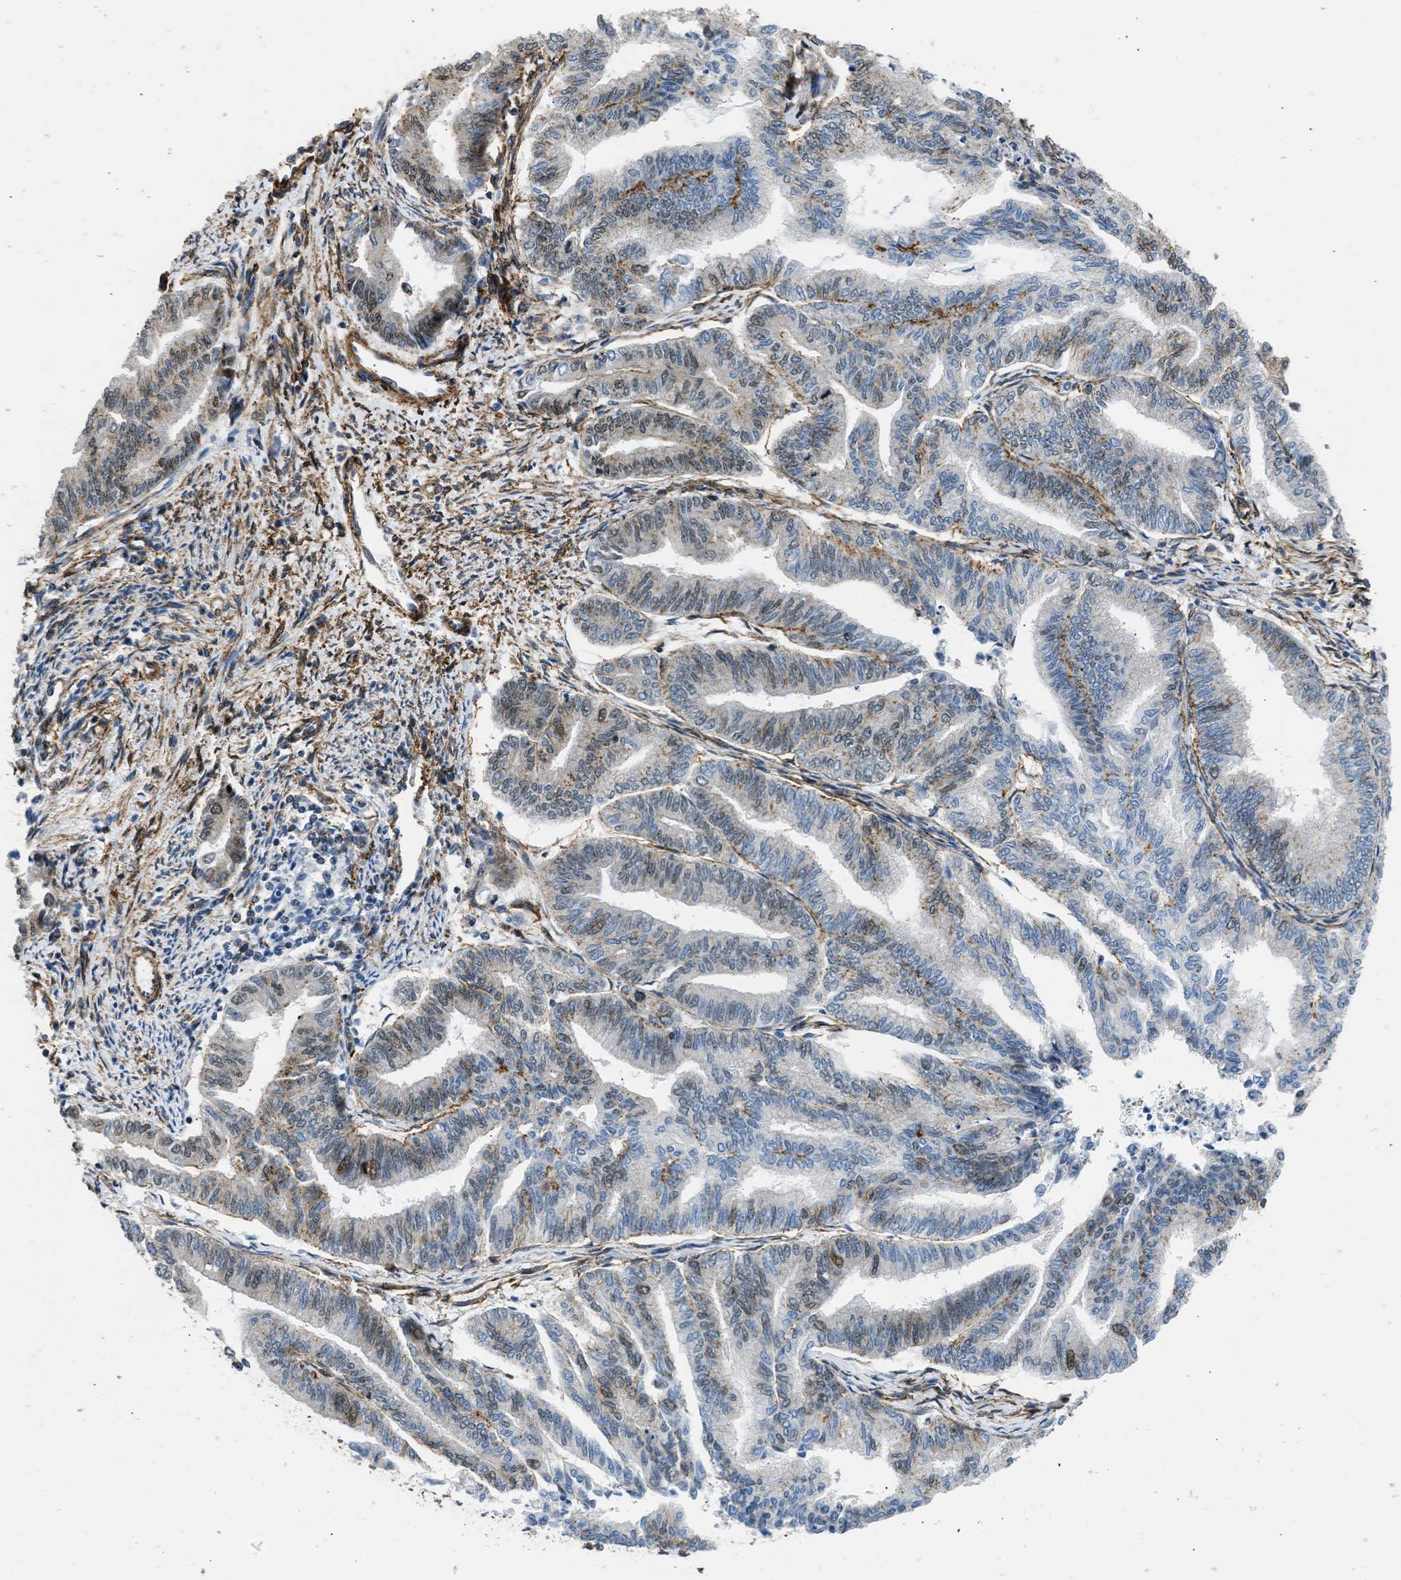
{"staining": {"intensity": "moderate", "quantity": "<25%", "location": "nuclear"}, "tissue": "endometrial cancer", "cell_type": "Tumor cells", "image_type": "cancer", "snomed": [{"axis": "morphology", "description": "Adenocarcinoma, NOS"}, {"axis": "topography", "description": "Endometrium"}], "caption": "This histopathology image shows adenocarcinoma (endometrial) stained with IHC to label a protein in brown. The nuclear of tumor cells show moderate positivity for the protein. Nuclei are counter-stained blue.", "gene": "SEPTIN2", "patient": {"sex": "female", "age": 79}}